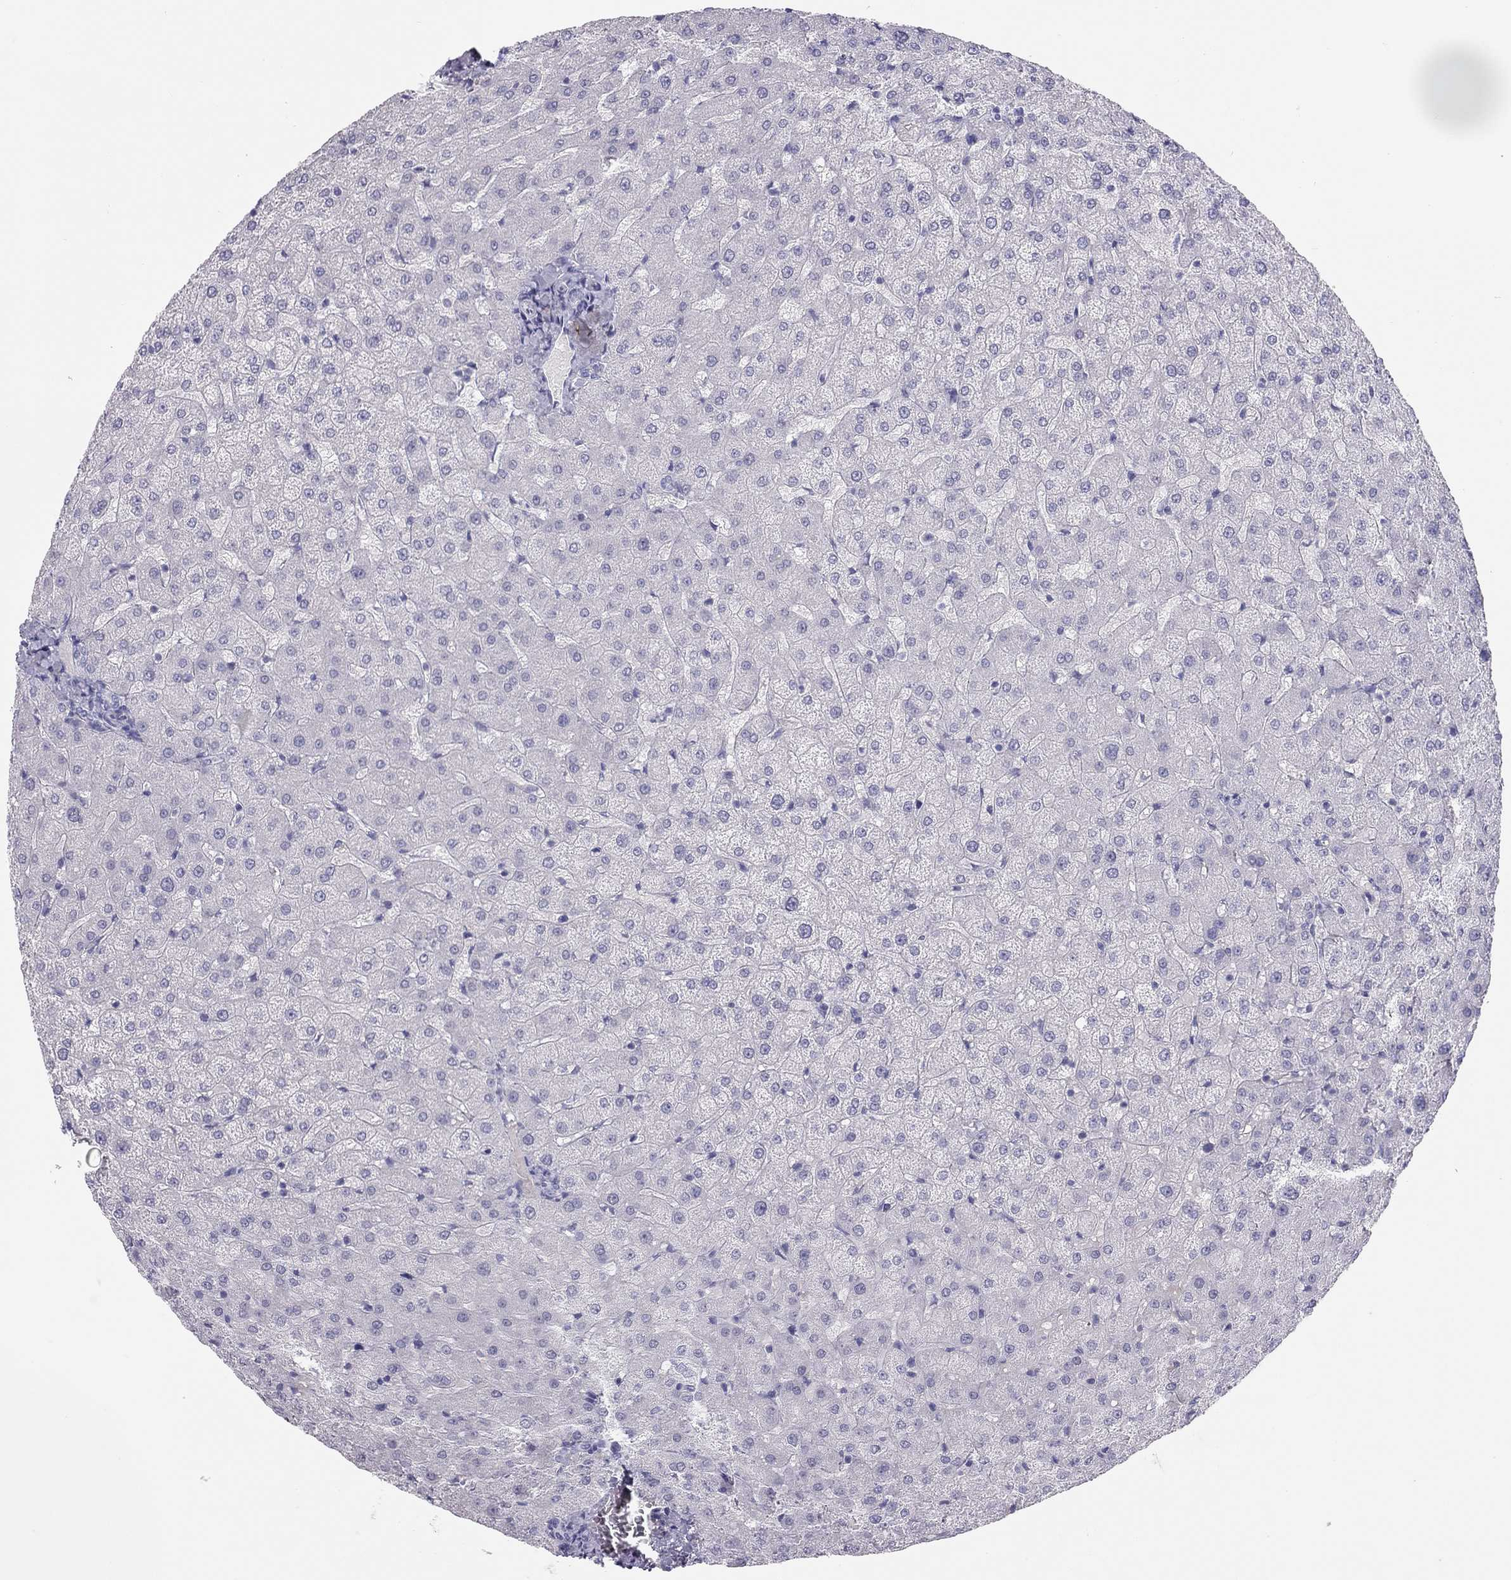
{"staining": {"intensity": "negative", "quantity": "none", "location": "none"}, "tissue": "liver", "cell_type": "Cholangiocytes", "image_type": "normal", "snomed": [{"axis": "morphology", "description": "Normal tissue, NOS"}, {"axis": "topography", "description": "Liver"}], "caption": "Cholangiocytes show no significant expression in benign liver. (DAB (3,3'-diaminobenzidine) IHC, high magnification).", "gene": "SPATA12", "patient": {"sex": "female", "age": 50}}